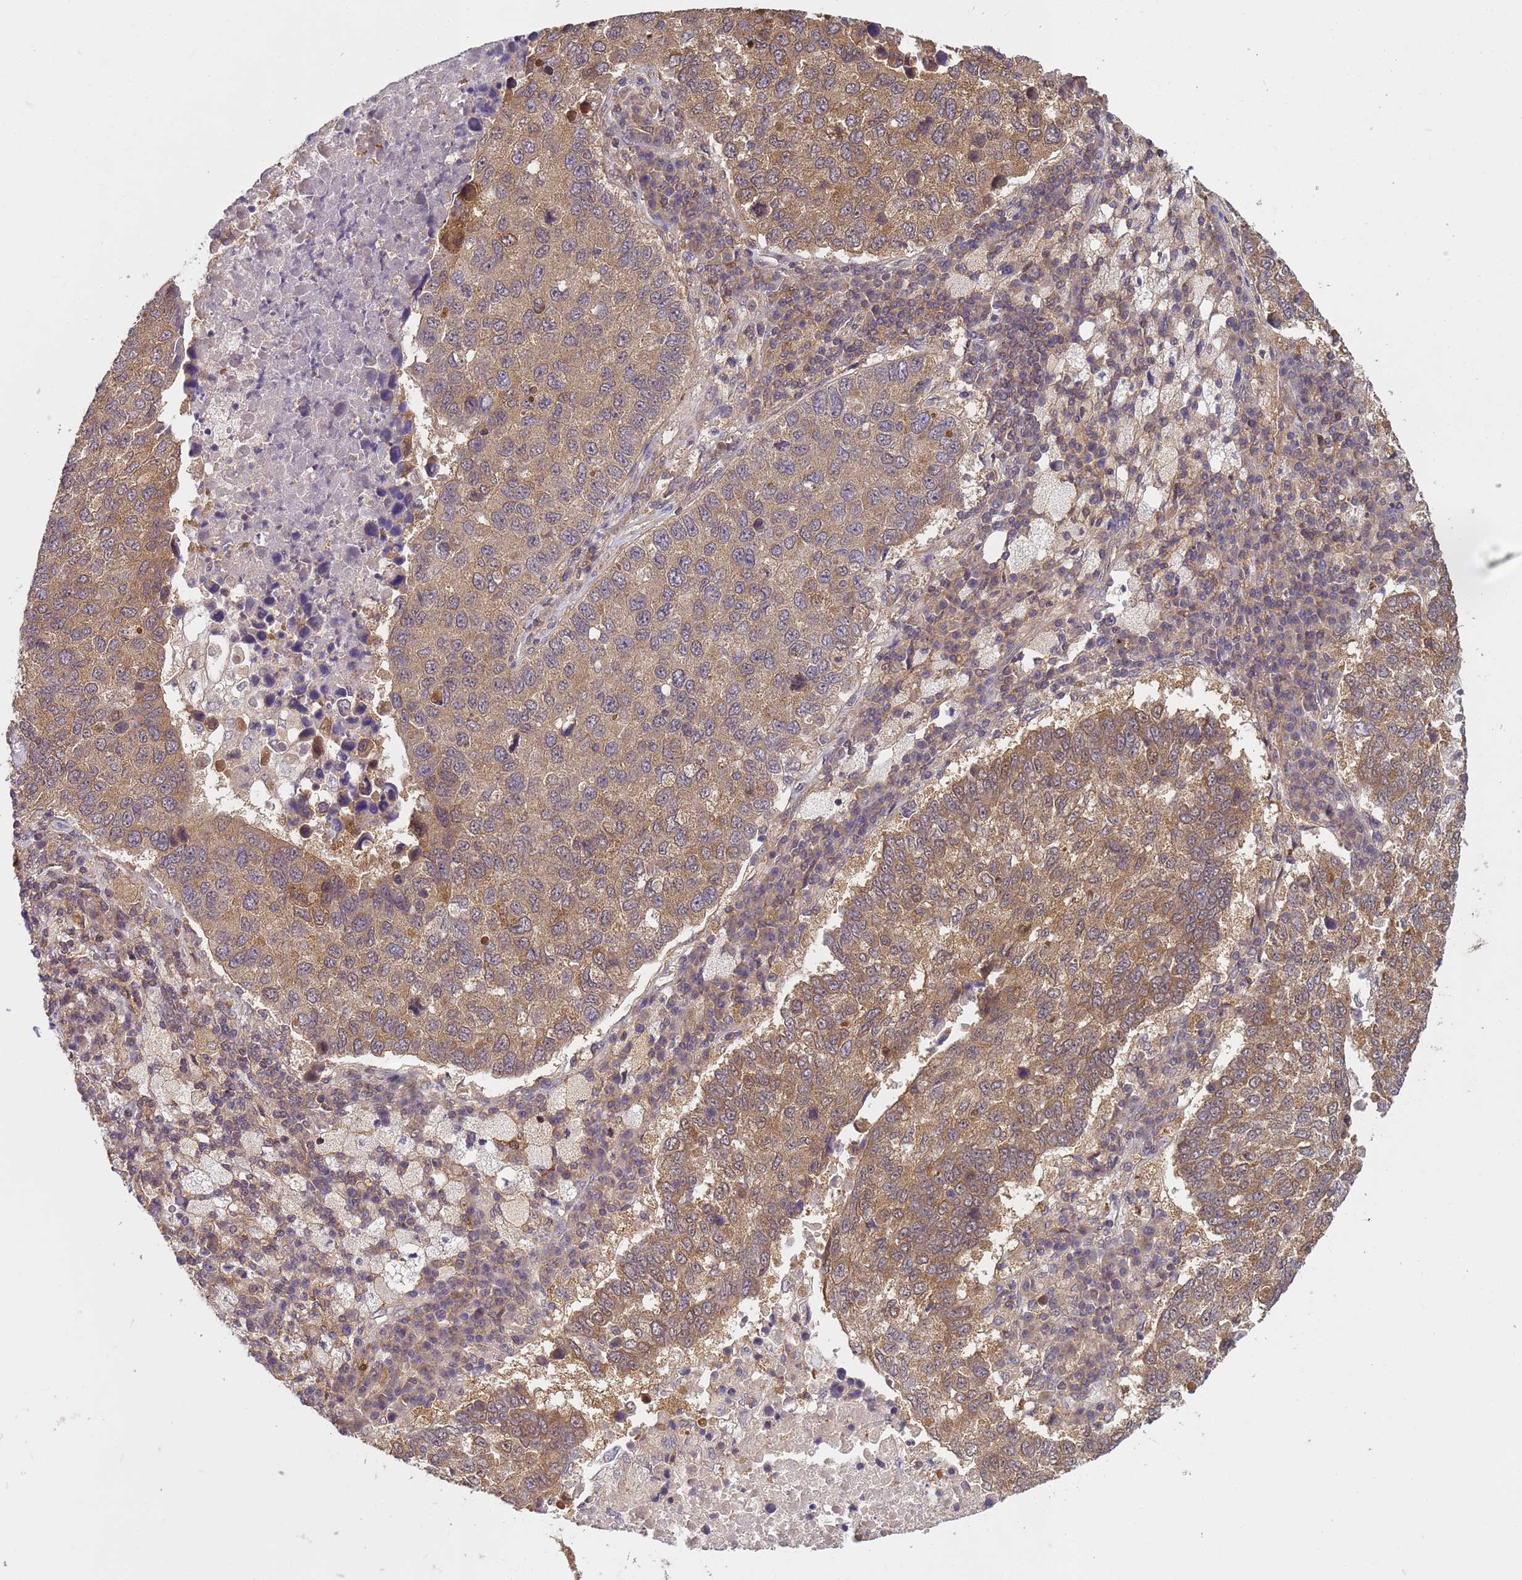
{"staining": {"intensity": "moderate", "quantity": "25%-75%", "location": "cytoplasmic/membranous"}, "tissue": "lung cancer", "cell_type": "Tumor cells", "image_type": "cancer", "snomed": [{"axis": "morphology", "description": "Squamous cell carcinoma, NOS"}, {"axis": "topography", "description": "Lung"}], "caption": "Immunohistochemical staining of human lung cancer (squamous cell carcinoma) reveals medium levels of moderate cytoplasmic/membranous staining in approximately 25%-75% of tumor cells.", "gene": "NPEPPS", "patient": {"sex": "male", "age": 73}}